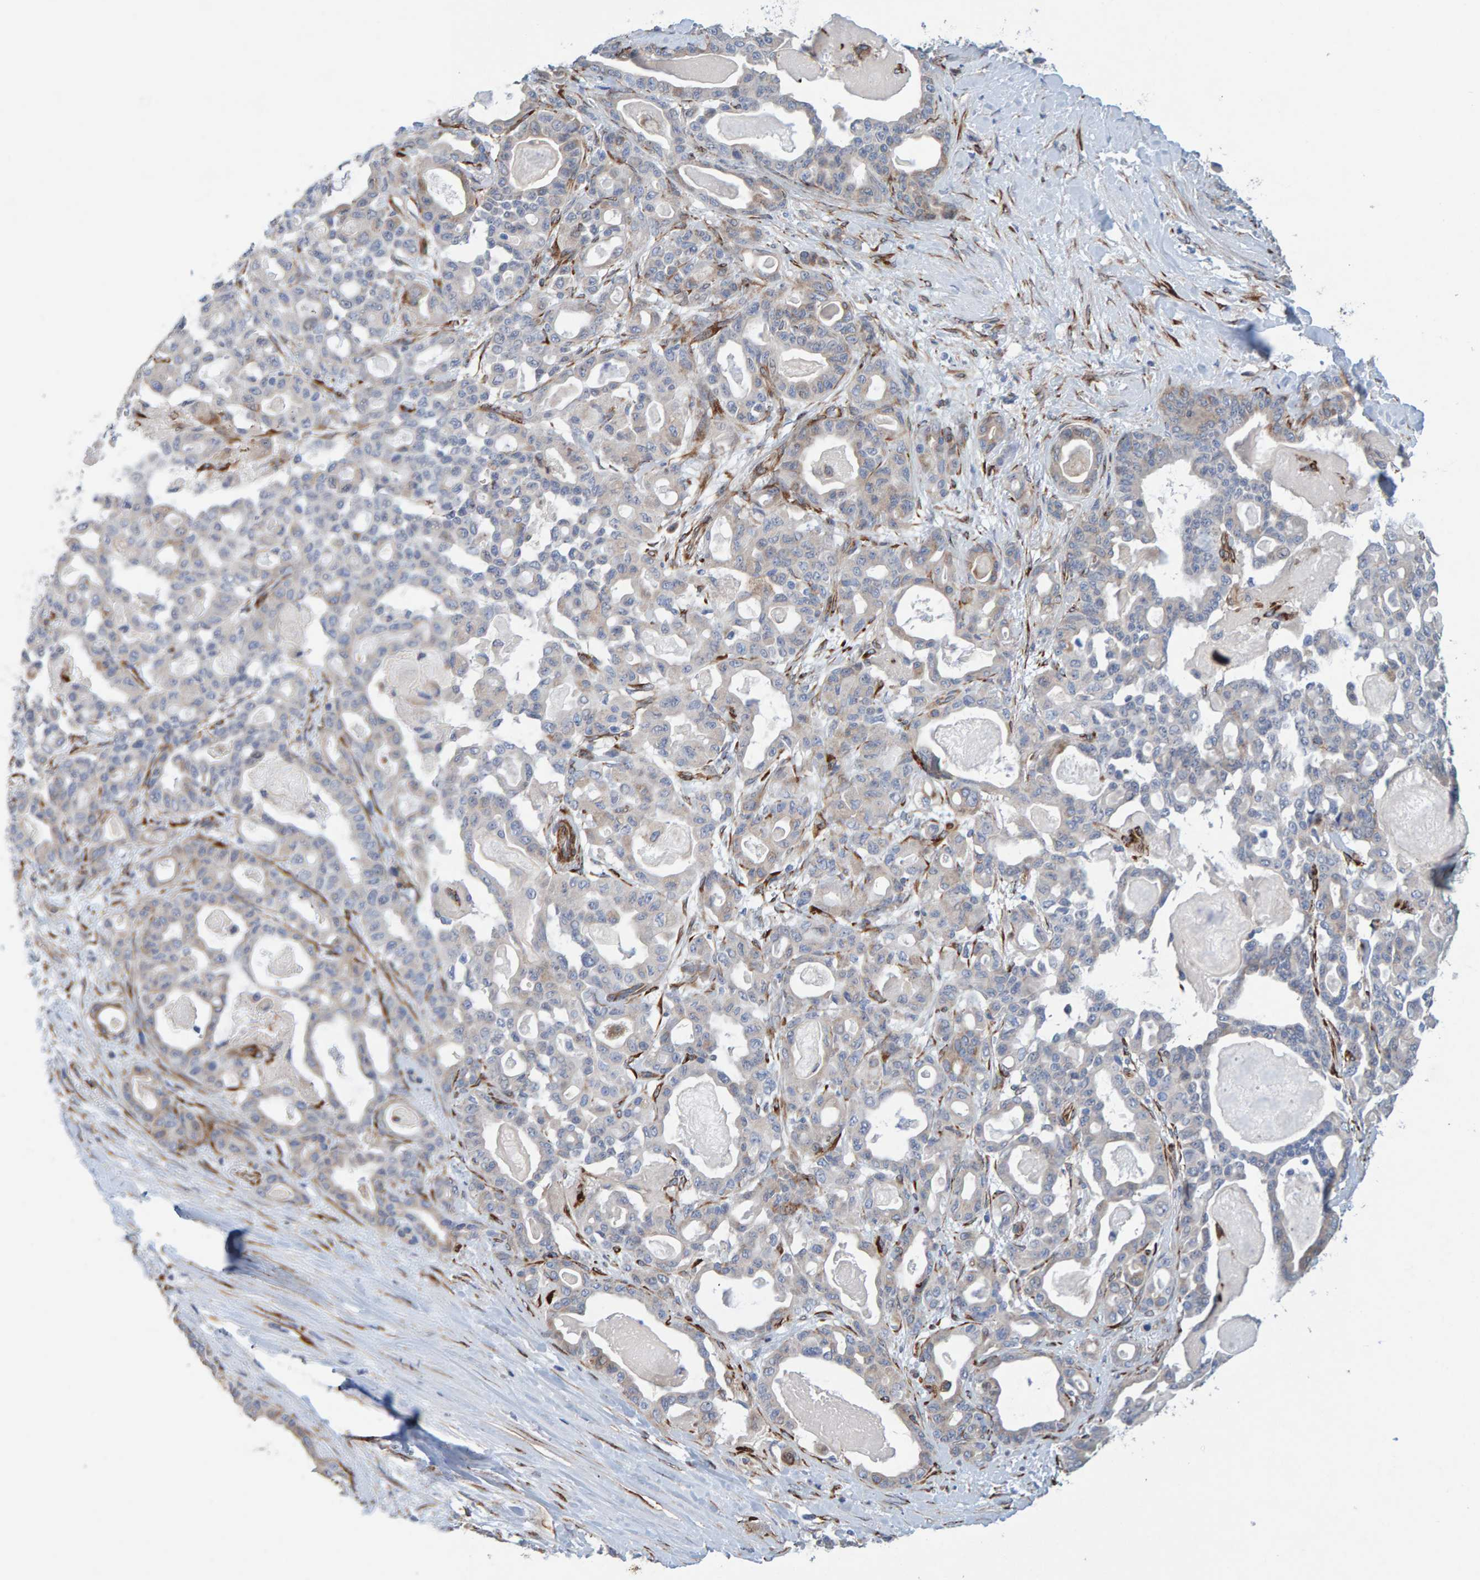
{"staining": {"intensity": "weak", "quantity": "<25%", "location": "cytoplasmic/membranous"}, "tissue": "pancreatic cancer", "cell_type": "Tumor cells", "image_type": "cancer", "snomed": [{"axis": "morphology", "description": "Adenocarcinoma, NOS"}, {"axis": "topography", "description": "Pancreas"}], "caption": "The photomicrograph exhibits no significant expression in tumor cells of pancreatic adenocarcinoma.", "gene": "MMP16", "patient": {"sex": "male", "age": 63}}